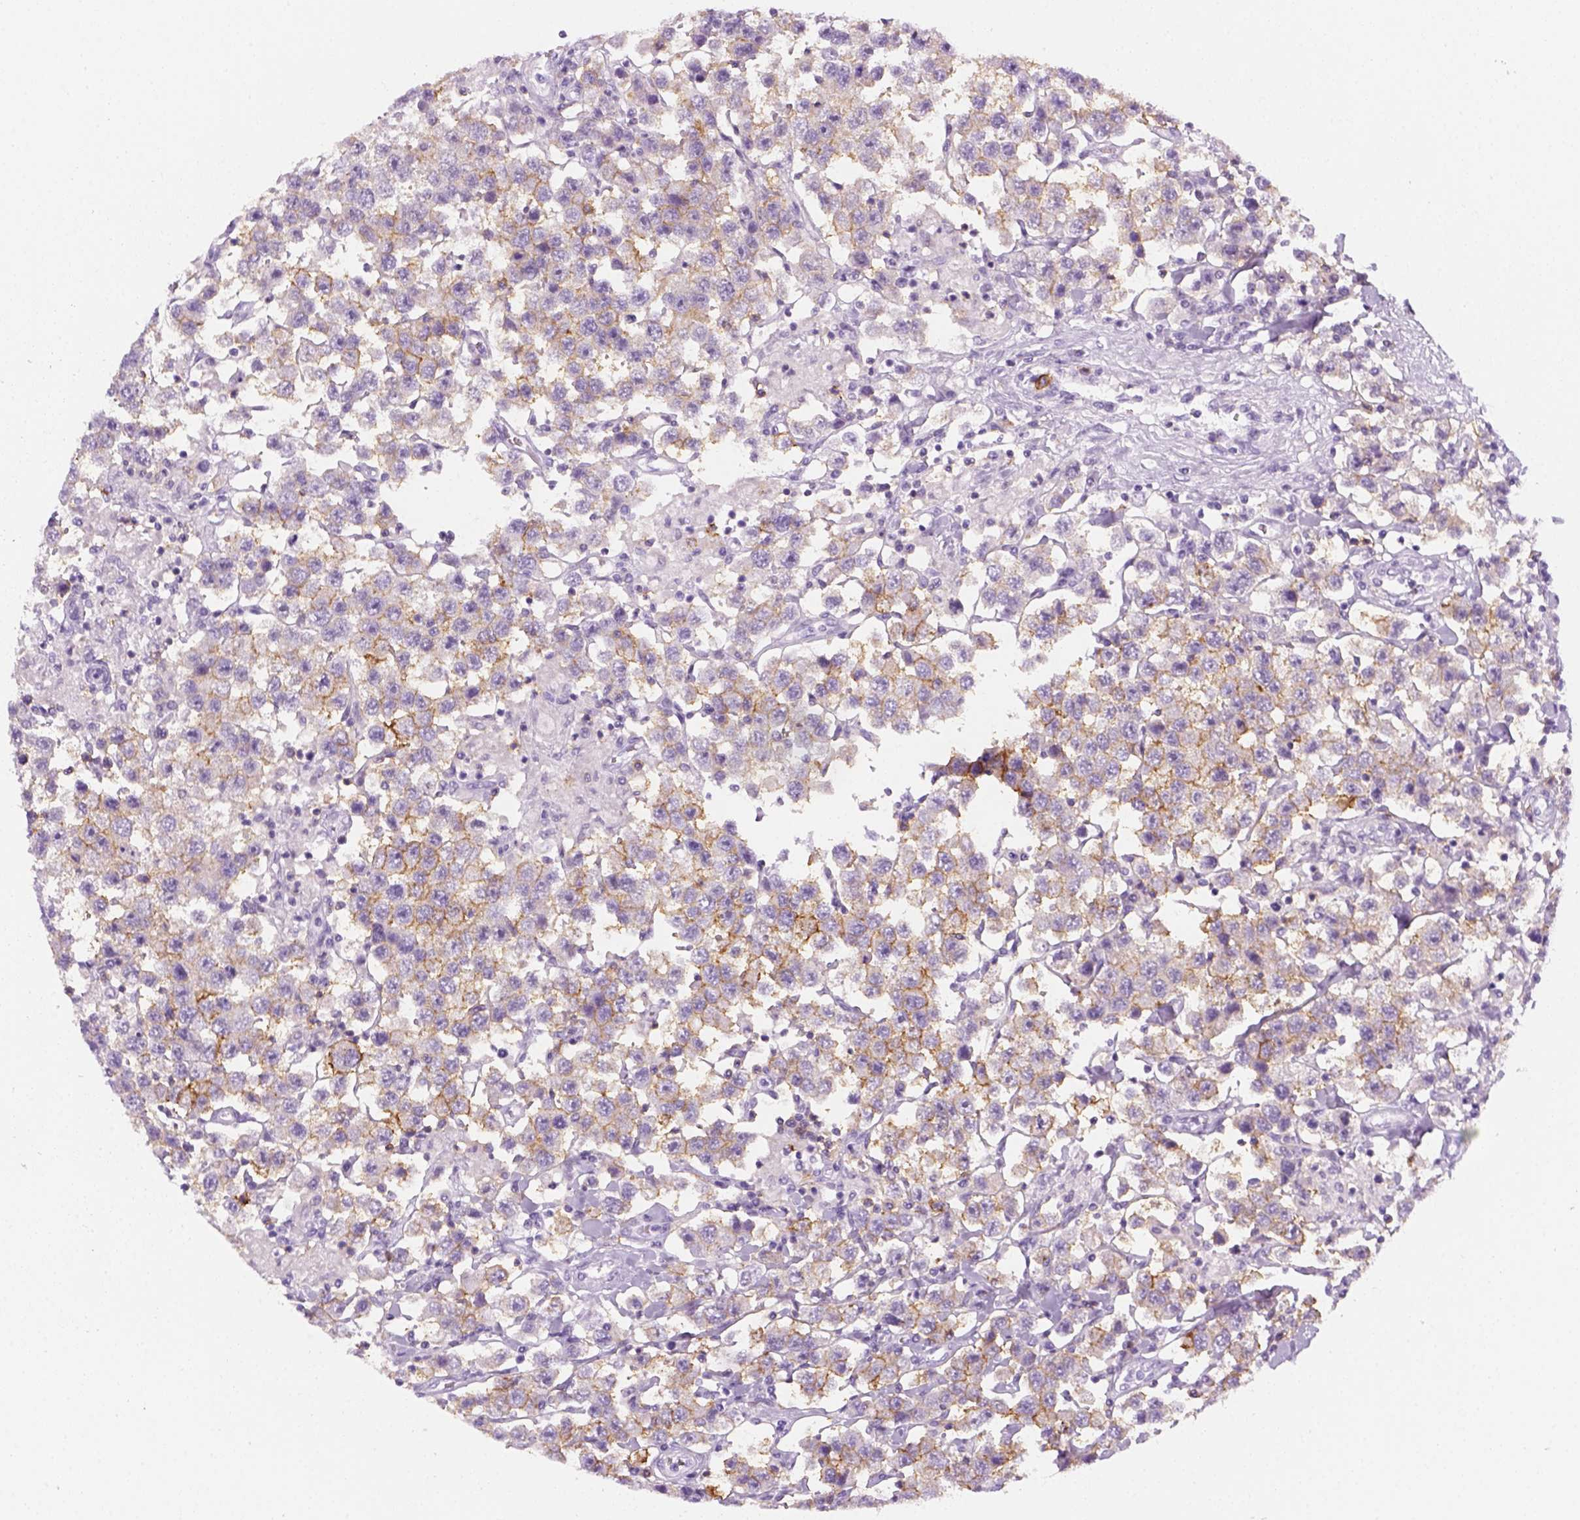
{"staining": {"intensity": "moderate", "quantity": "25%-75%", "location": "cytoplasmic/membranous"}, "tissue": "testis cancer", "cell_type": "Tumor cells", "image_type": "cancer", "snomed": [{"axis": "morphology", "description": "Seminoma, NOS"}, {"axis": "topography", "description": "Testis"}], "caption": "DAB (3,3'-diaminobenzidine) immunohistochemical staining of testis cancer displays moderate cytoplasmic/membranous protein staining in about 25%-75% of tumor cells.", "gene": "AQP3", "patient": {"sex": "male", "age": 45}}